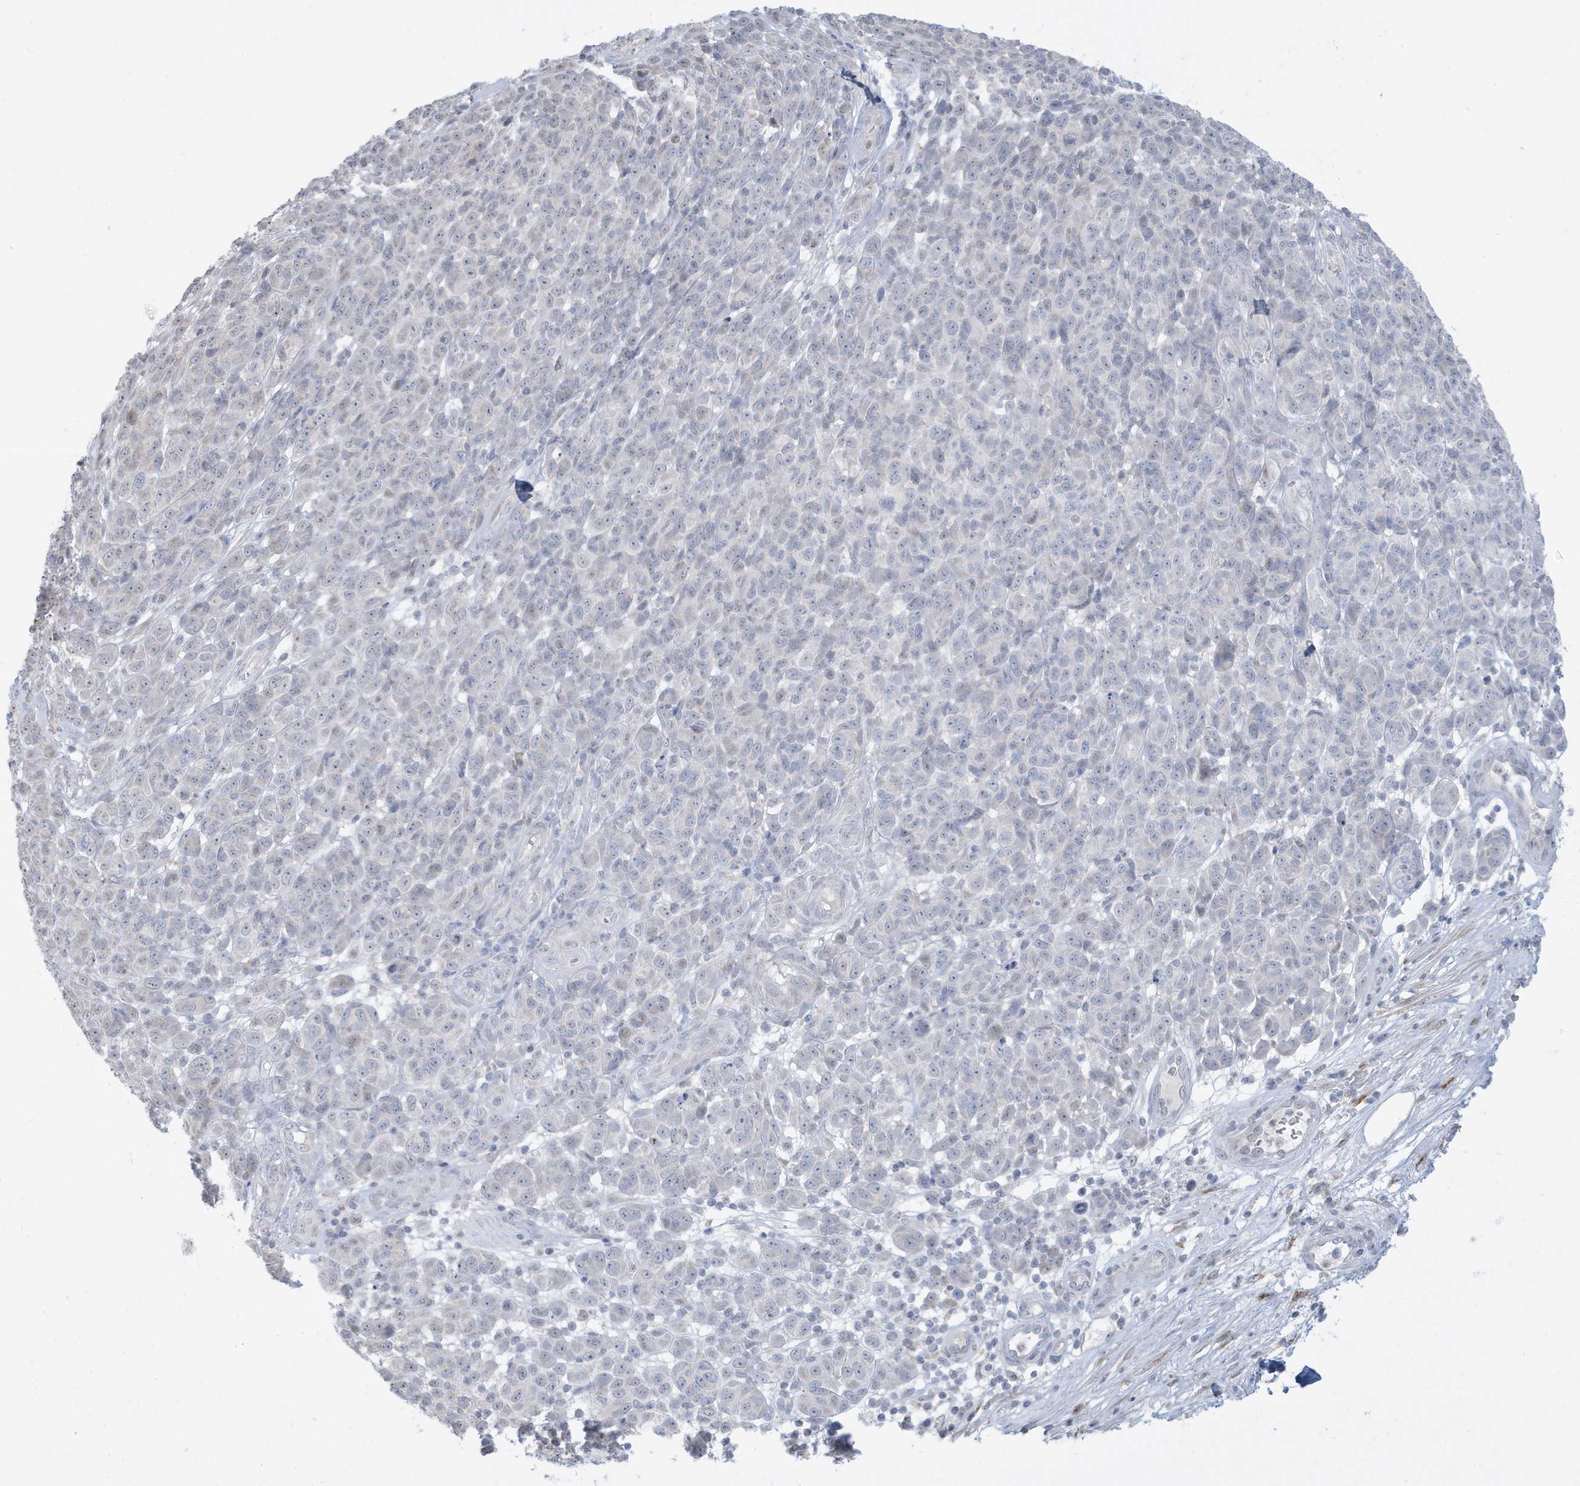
{"staining": {"intensity": "negative", "quantity": "none", "location": "none"}, "tissue": "melanoma", "cell_type": "Tumor cells", "image_type": "cancer", "snomed": [{"axis": "morphology", "description": "Malignant melanoma, NOS"}, {"axis": "topography", "description": "Skin"}], "caption": "Immunohistochemical staining of melanoma shows no significant positivity in tumor cells. The staining is performed using DAB (3,3'-diaminobenzidine) brown chromogen with nuclei counter-stained in using hematoxylin.", "gene": "FNDC1", "patient": {"sex": "male", "age": 49}}